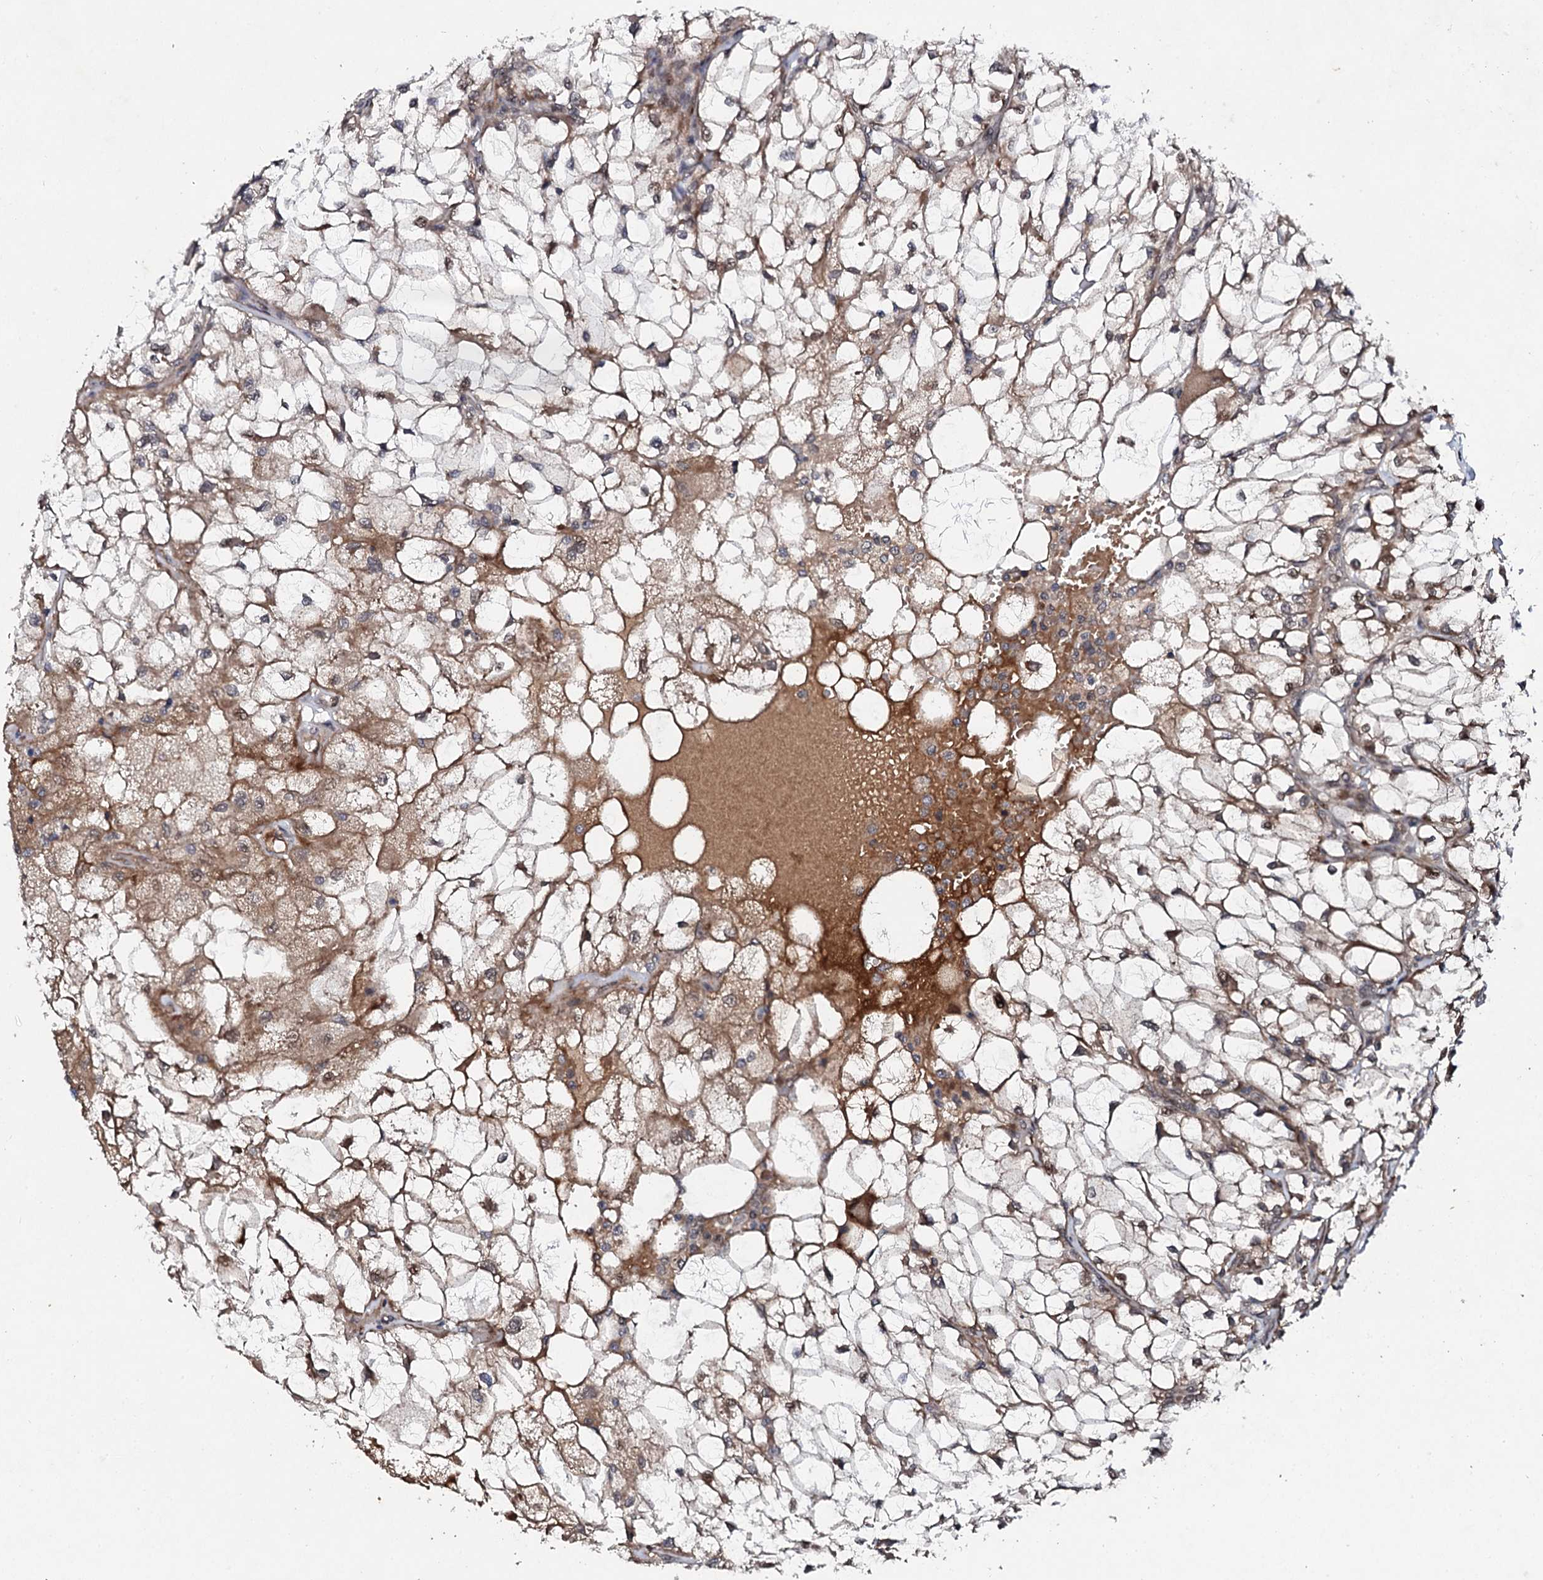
{"staining": {"intensity": "weak", "quantity": "25%-75%", "location": "cytoplasmic/membranous,nuclear"}, "tissue": "renal cancer", "cell_type": "Tumor cells", "image_type": "cancer", "snomed": [{"axis": "morphology", "description": "Adenocarcinoma, NOS"}, {"axis": "topography", "description": "Kidney"}], "caption": "There is low levels of weak cytoplasmic/membranous and nuclear positivity in tumor cells of renal cancer, as demonstrated by immunohistochemical staining (brown color).", "gene": "FAM111A", "patient": {"sex": "female", "age": 69}}